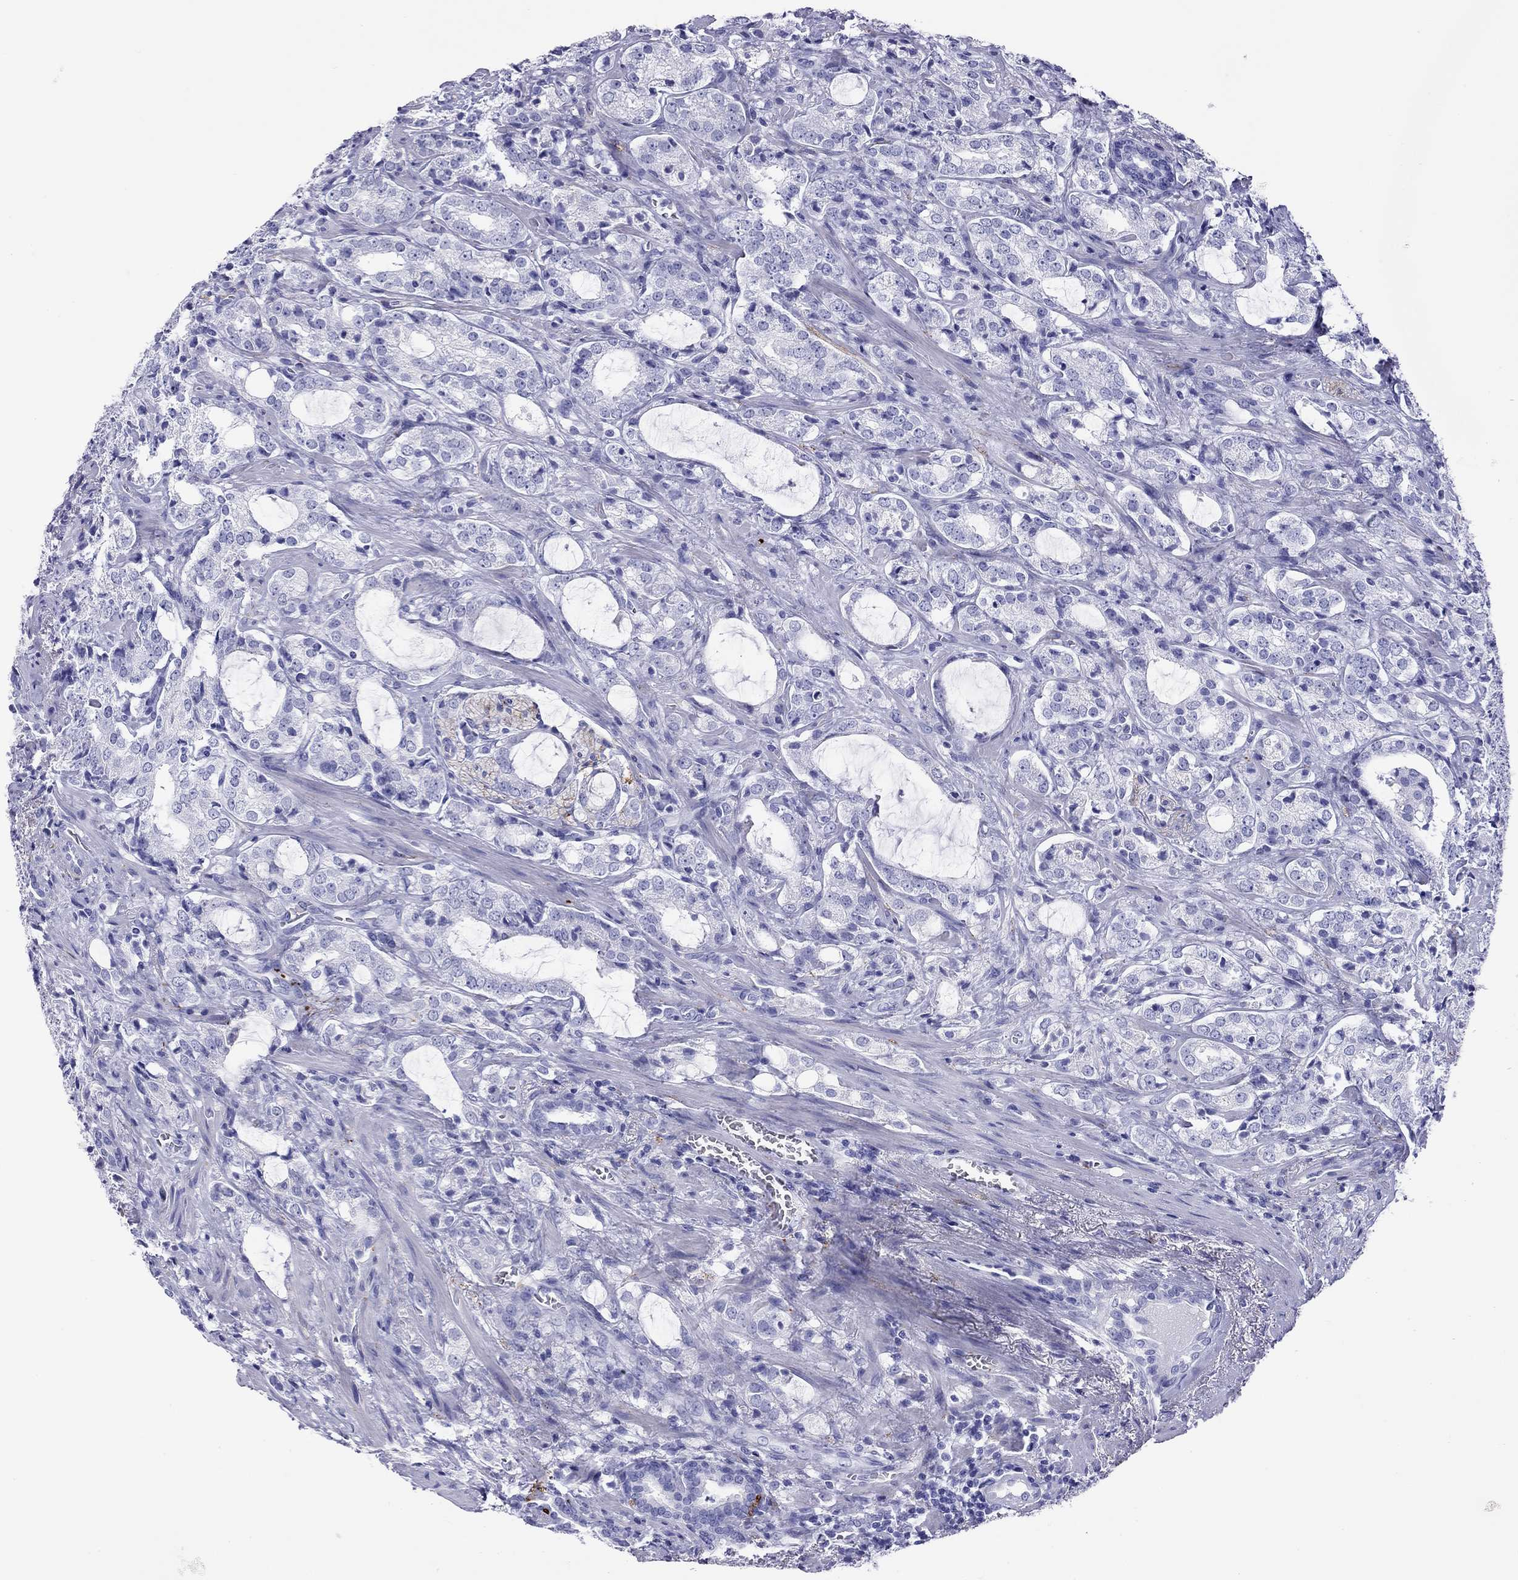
{"staining": {"intensity": "negative", "quantity": "none", "location": "none"}, "tissue": "prostate cancer", "cell_type": "Tumor cells", "image_type": "cancer", "snomed": [{"axis": "morphology", "description": "Adenocarcinoma, NOS"}, {"axis": "topography", "description": "Prostate"}], "caption": "This is an immunohistochemistry photomicrograph of adenocarcinoma (prostate). There is no staining in tumor cells.", "gene": "PTPRN", "patient": {"sex": "male", "age": 66}}